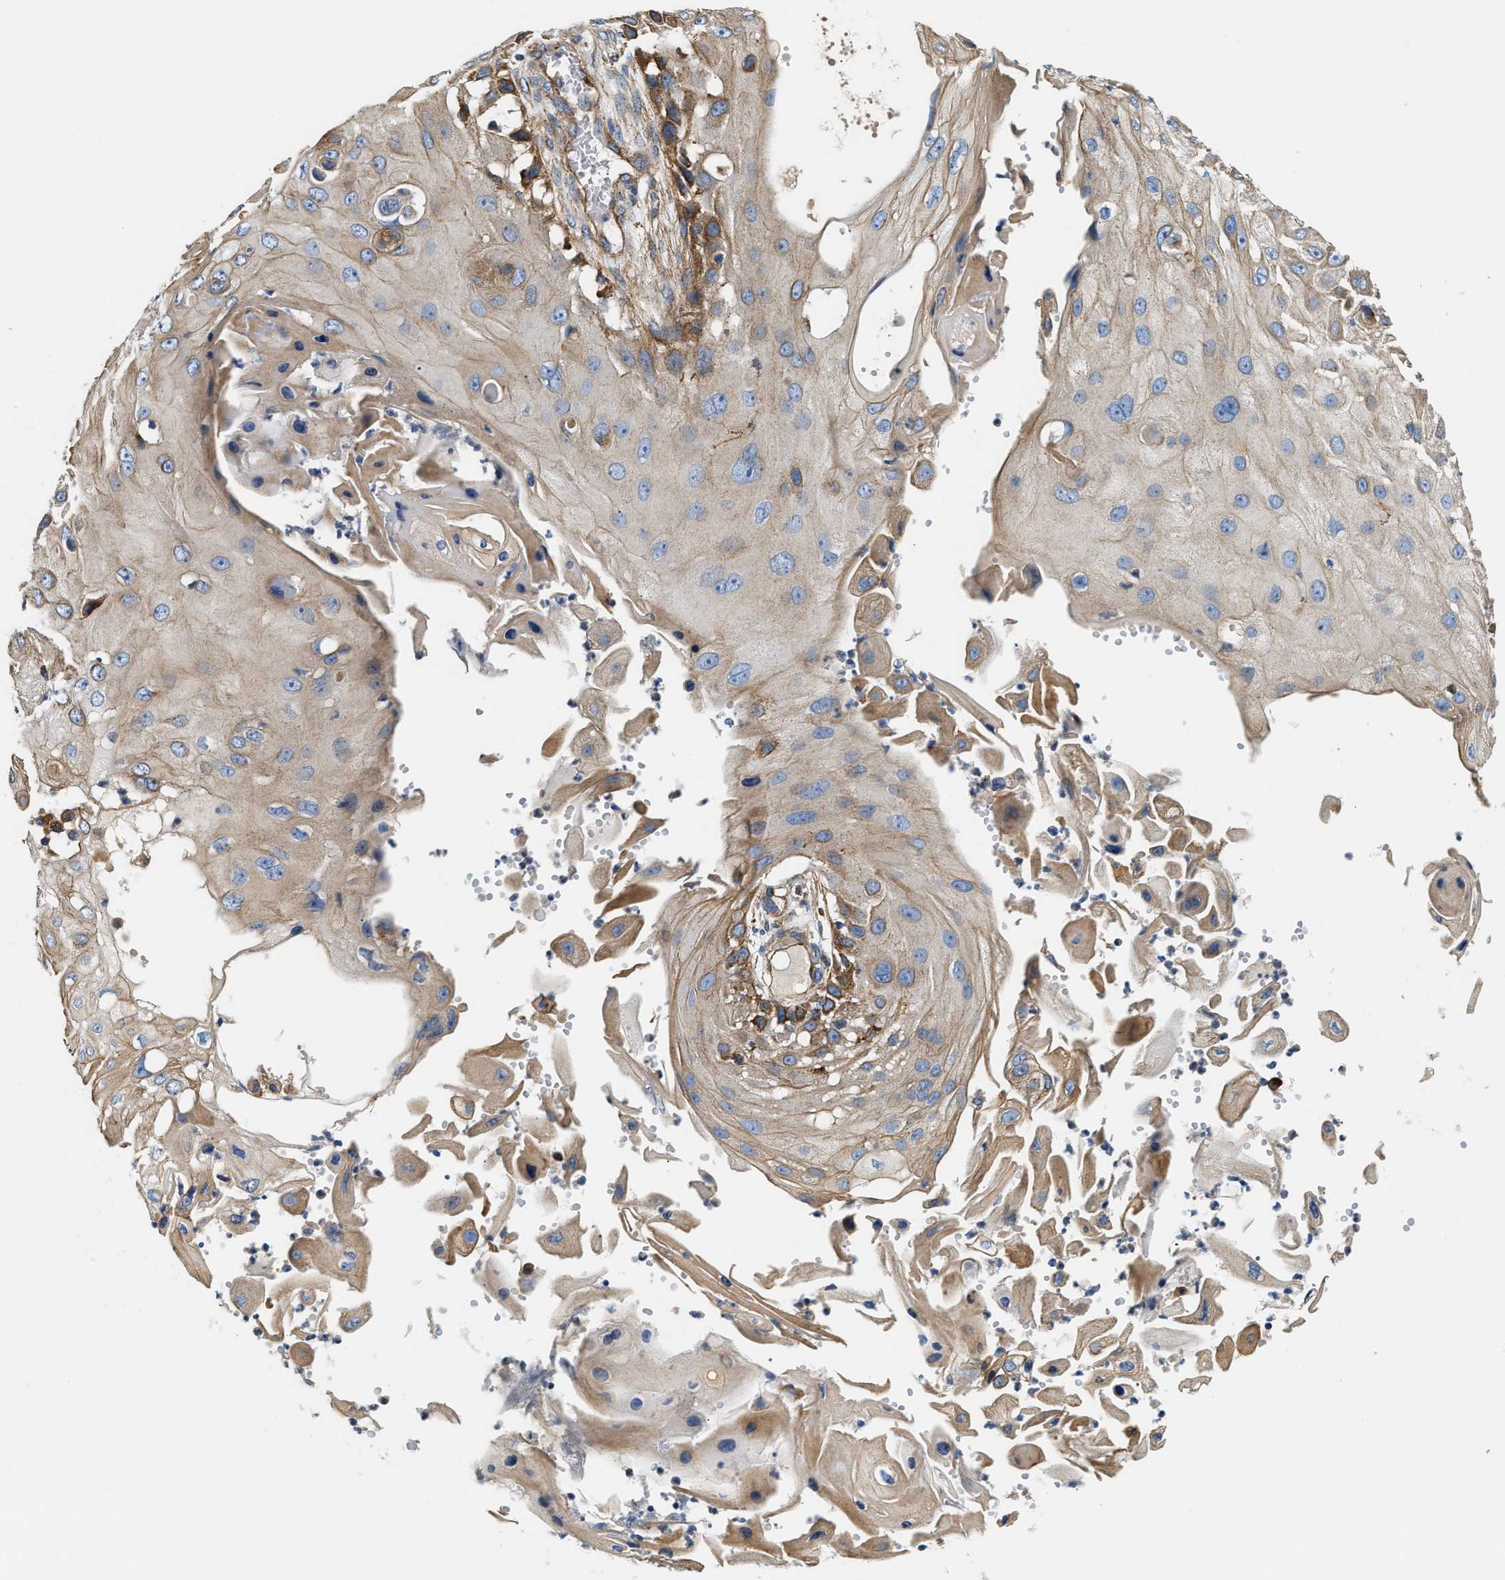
{"staining": {"intensity": "moderate", "quantity": "25%-75%", "location": "cytoplasmic/membranous"}, "tissue": "skin cancer", "cell_type": "Tumor cells", "image_type": "cancer", "snomed": [{"axis": "morphology", "description": "Squamous cell carcinoma, NOS"}, {"axis": "topography", "description": "Skin"}], "caption": "Immunohistochemical staining of skin squamous cell carcinoma demonstrates moderate cytoplasmic/membranous protein expression in about 25%-75% of tumor cells.", "gene": "NSUN7", "patient": {"sex": "female", "age": 44}}